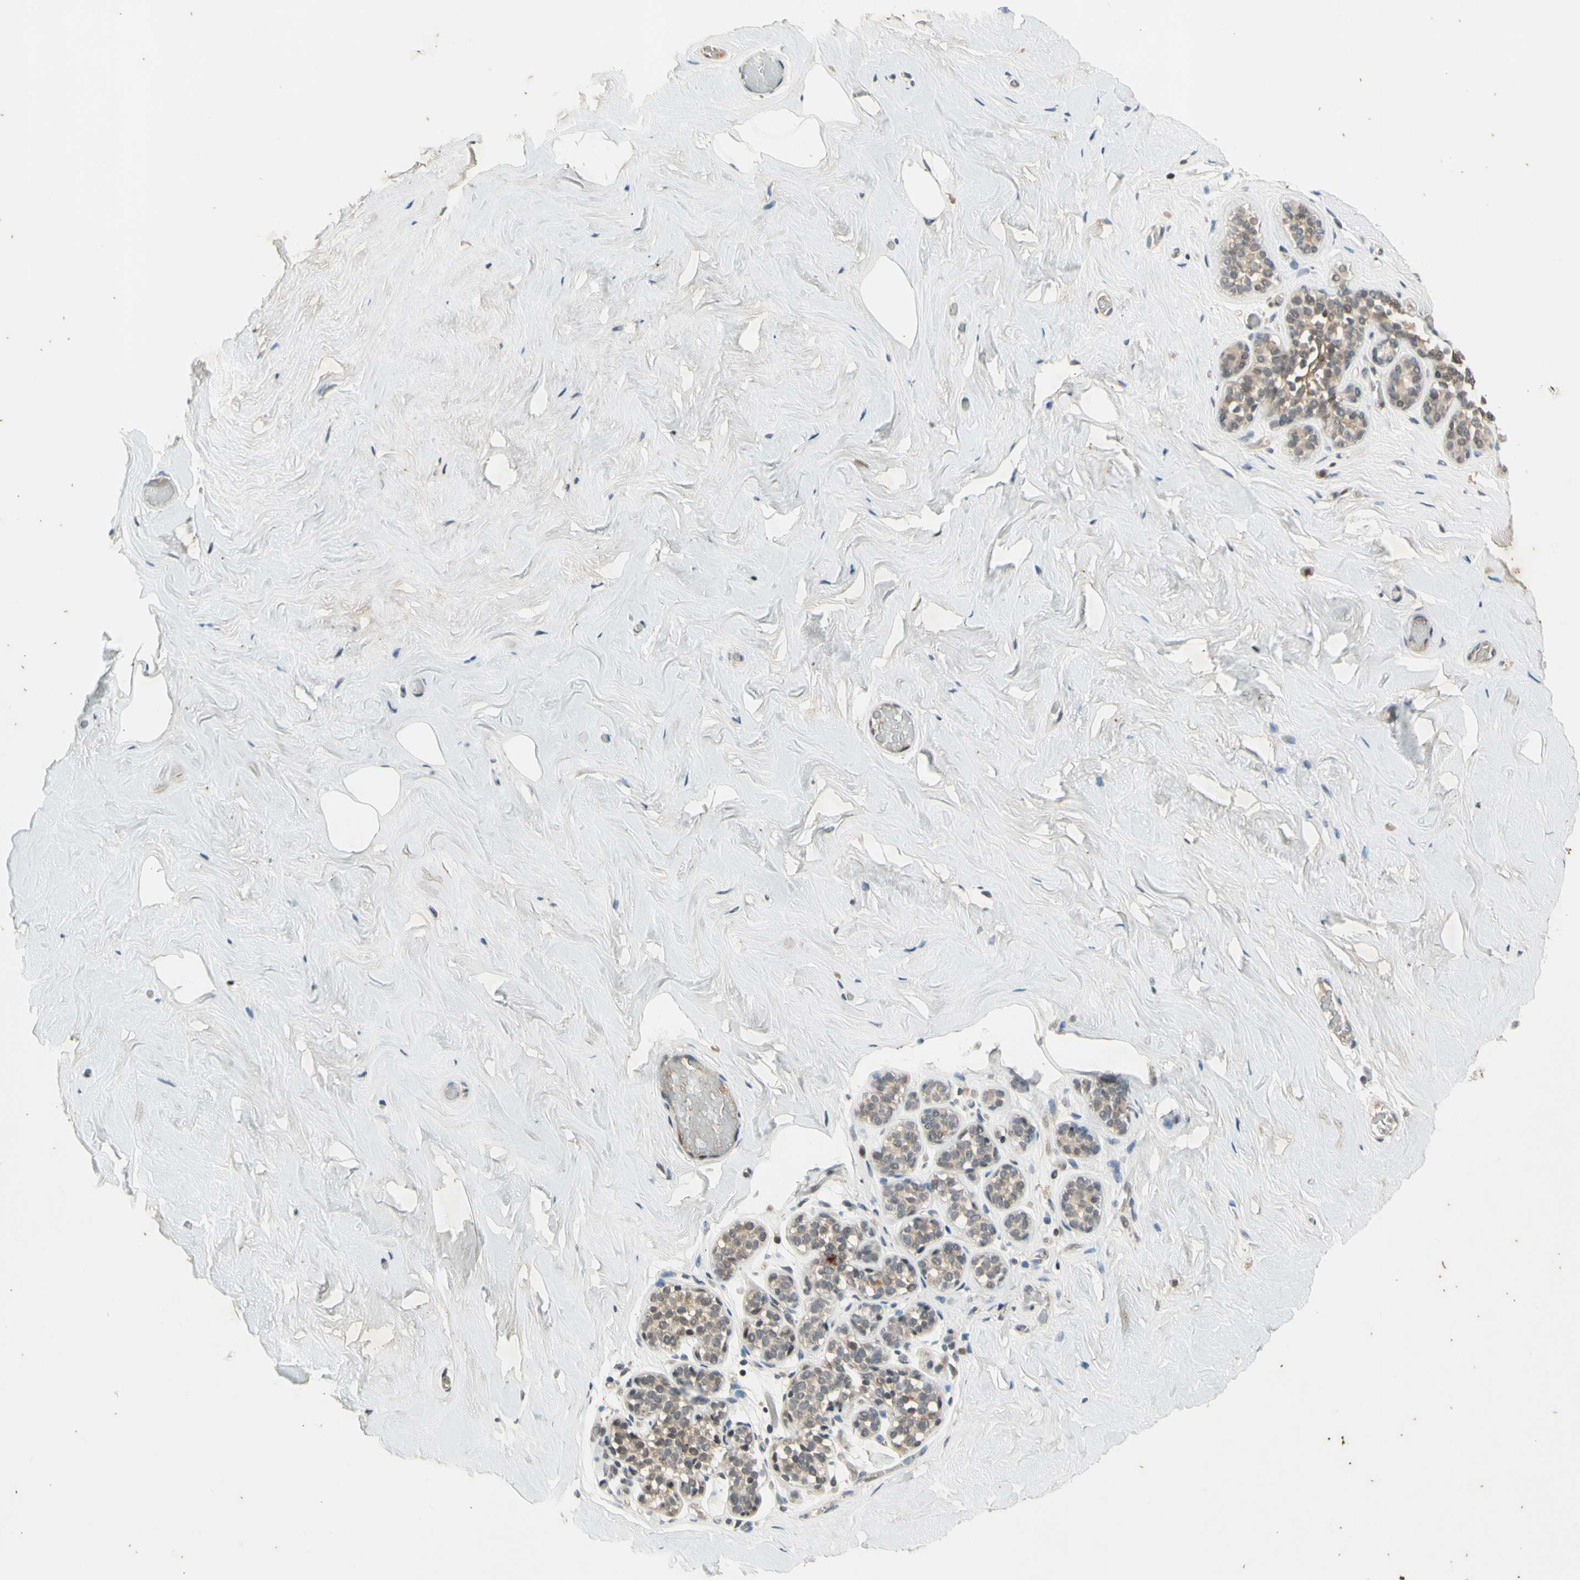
{"staining": {"intensity": "weak", "quantity": ">75%", "location": "cytoplasmic/membranous"}, "tissue": "breast", "cell_type": "Adipocytes", "image_type": "normal", "snomed": [{"axis": "morphology", "description": "Normal tissue, NOS"}, {"axis": "topography", "description": "Breast"}], "caption": "Unremarkable breast was stained to show a protein in brown. There is low levels of weak cytoplasmic/membranous staining in approximately >75% of adipocytes.", "gene": "EFNB2", "patient": {"sex": "female", "age": 75}}